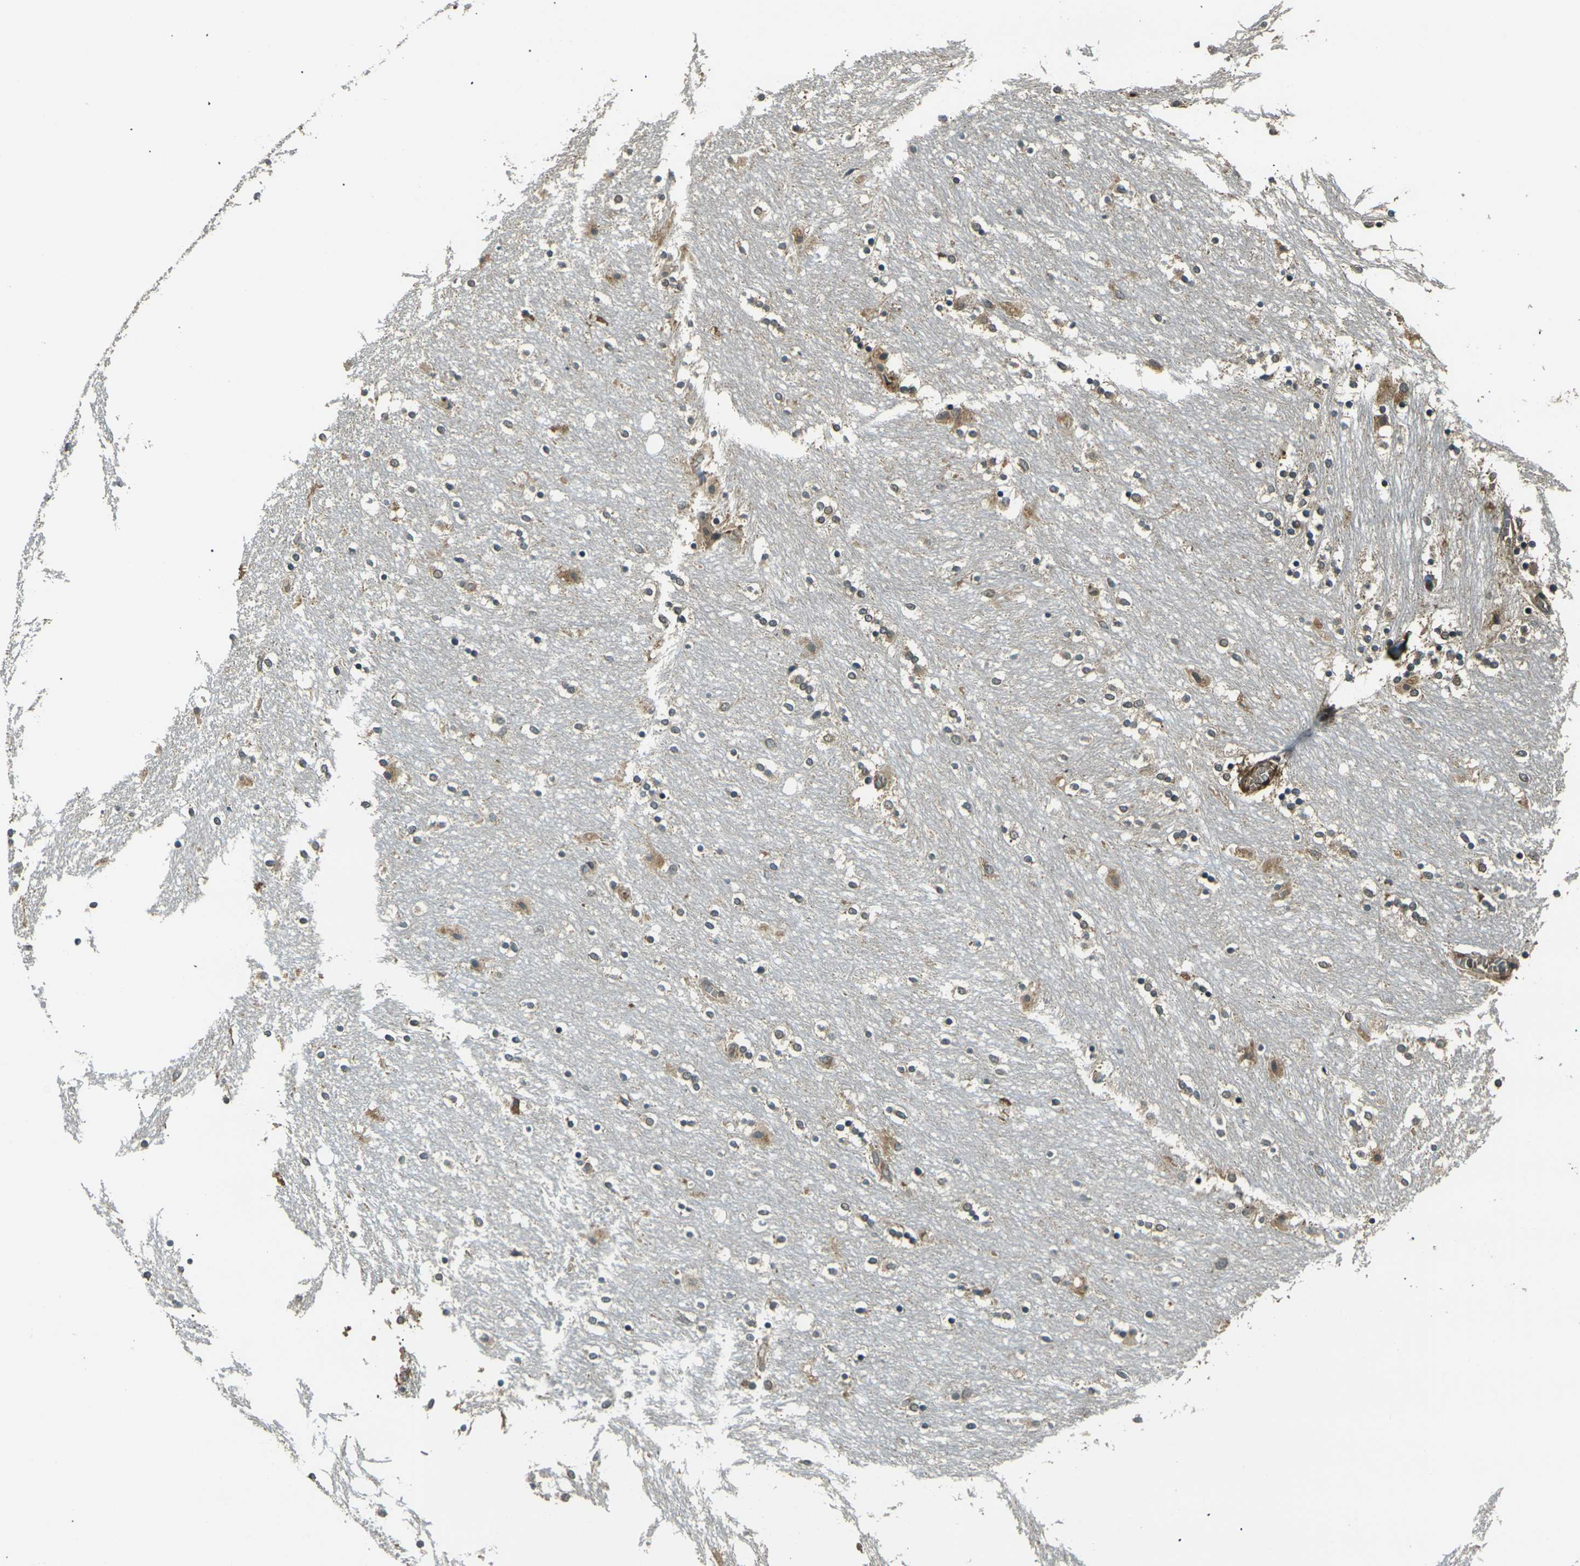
{"staining": {"intensity": "moderate", "quantity": "<25%", "location": "cytoplasmic/membranous"}, "tissue": "caudate", "cell_type": "Glial cells", "image_type": "normal", "snomed": [{"axis": "morphology", "description": "Normal tissue, NOS"}, {"axis": "topography", "description": "Lateral ventricle wall"}], "caption": "Brown immunohistochemical staining in unremarkable human caudate shows moderate cytoplasmic/membranous staining in approximately <25% of glial cells.", "gene": "TOR1A", "patient": {"sex": "female", "age": 54}}